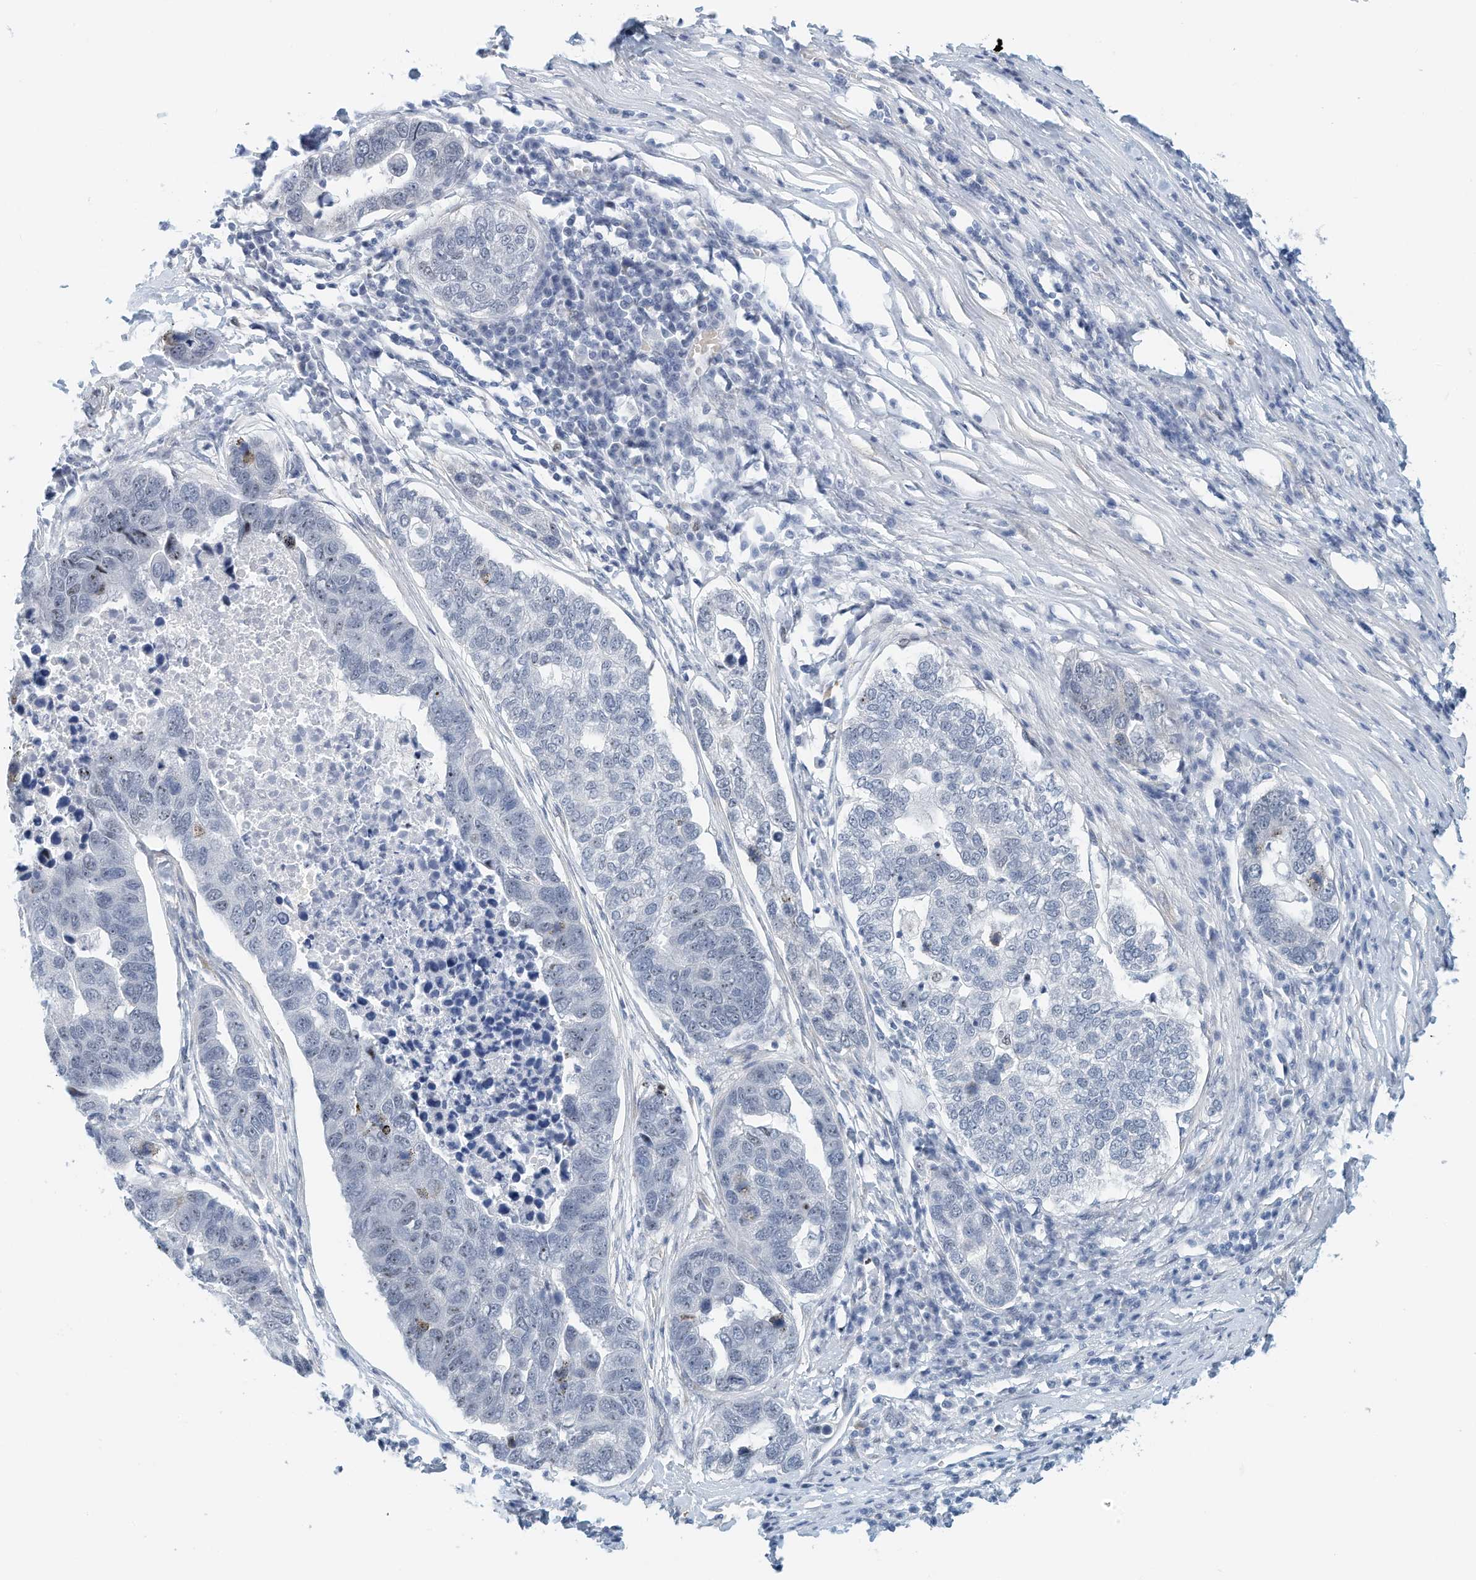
{"staining": {"intensity": "weak", "quantity": "<25%", "location": "nuclear"}, "tissue": "pancreatic cancer", "cell_type": "Tumor cells", "image_type": "cancer", "snomed": [{"axis": "morphology", "description": "Adenocarcinoma, NOS"}, {"axis": "topography", "description": "Pancreas"}], "caption": "This is an immunohistochemistry photomicrograph of human adenocarcinoma (pancreatic). There is no positivity in tumor cells.", "gene": "ARHGAP28", "patient": {"sex": "female", "age": 61}}